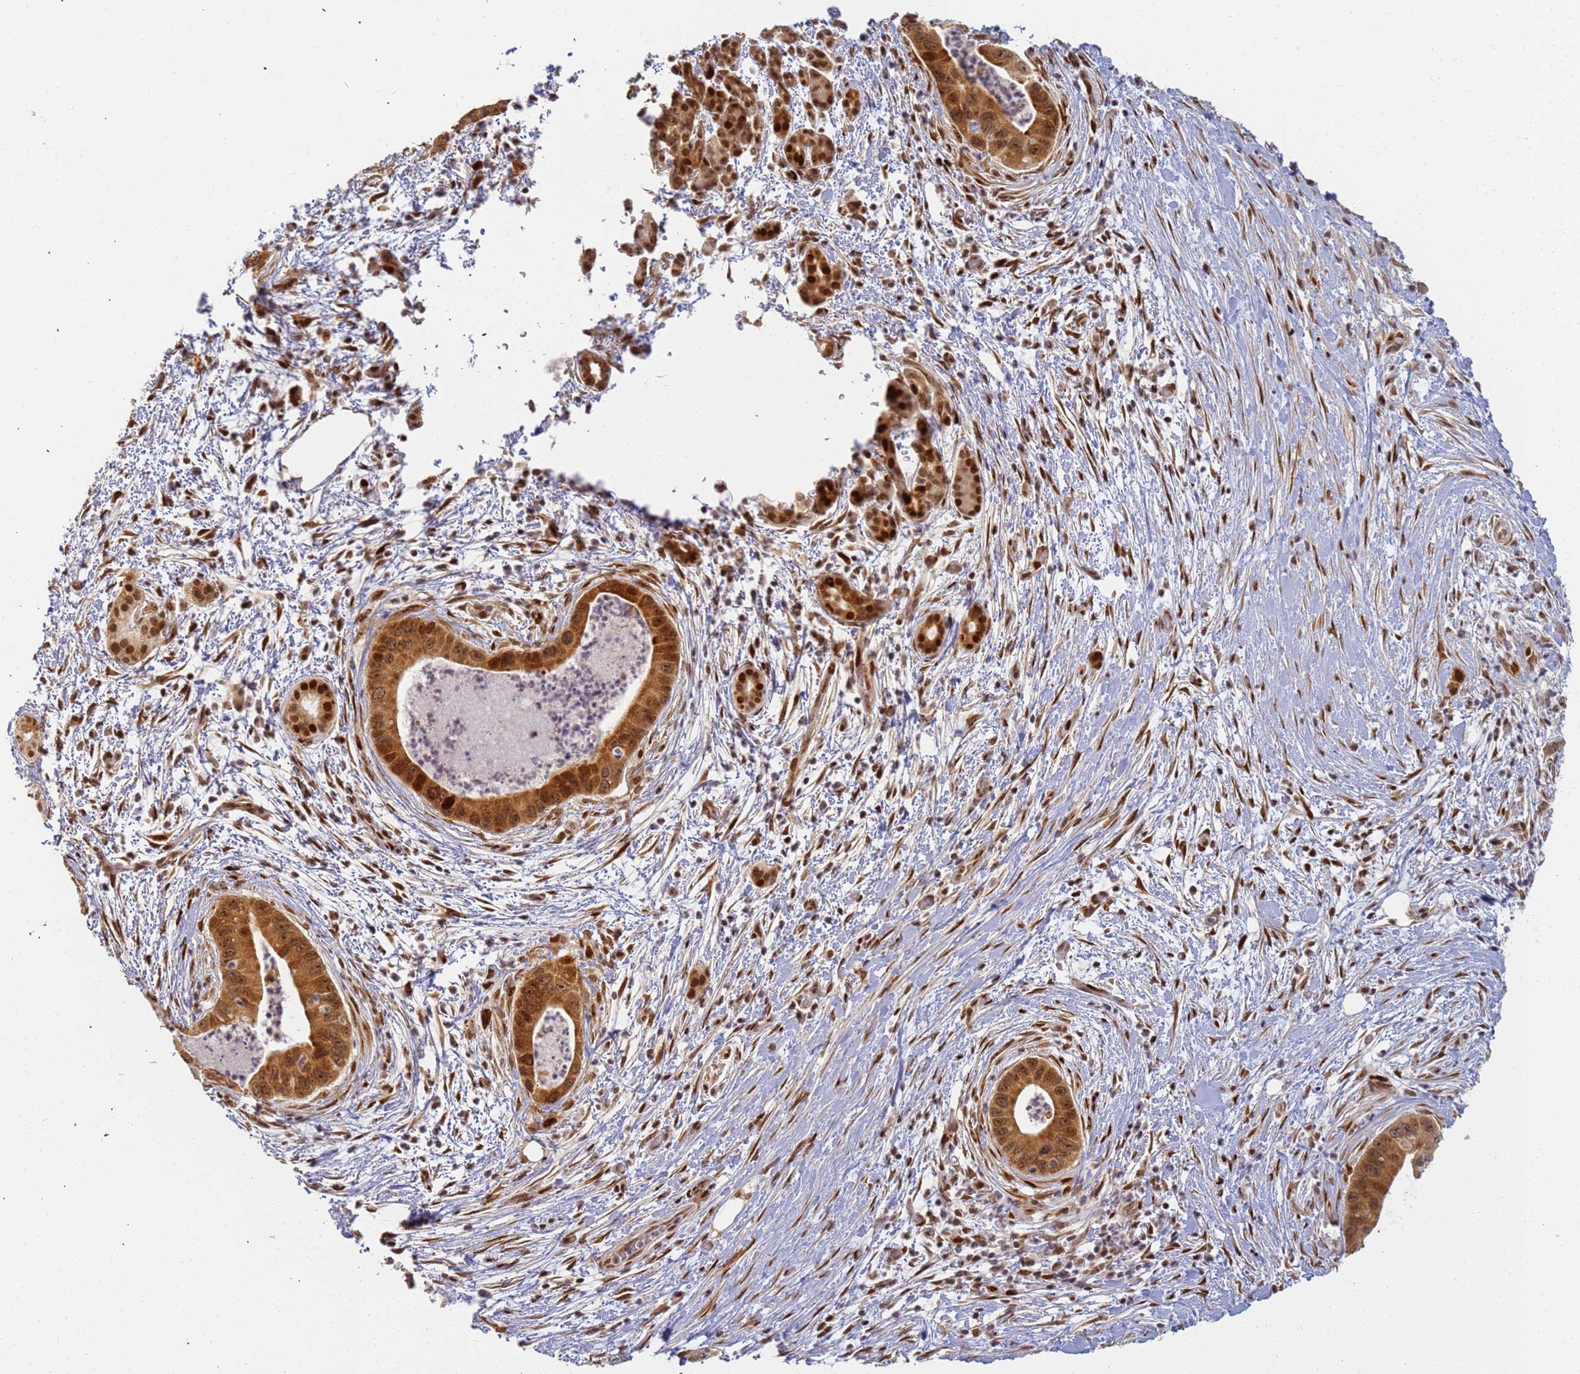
{"staining": {"intensity": "moderate", "quantity": ">75%", "location": "cytoplasmic/membranous,nuclear"}, "tissue": "pancreatic cancer", "cell_type": "Tumor cells", "image_type": "cancer", "snomed": [{"axis": "morphology", "description": "Adenocarcinoma, NOS"}, {"axis": "topography", "description": "Pancreas"}], "caption": "Pancreatic cancer stained with IHC shows moderate cytoplasmic/membranous and nuclear expression in approximately >75% of tumor cells.", "gene": "ABCA2", "patient": {"sex": "male", "age": 73}}